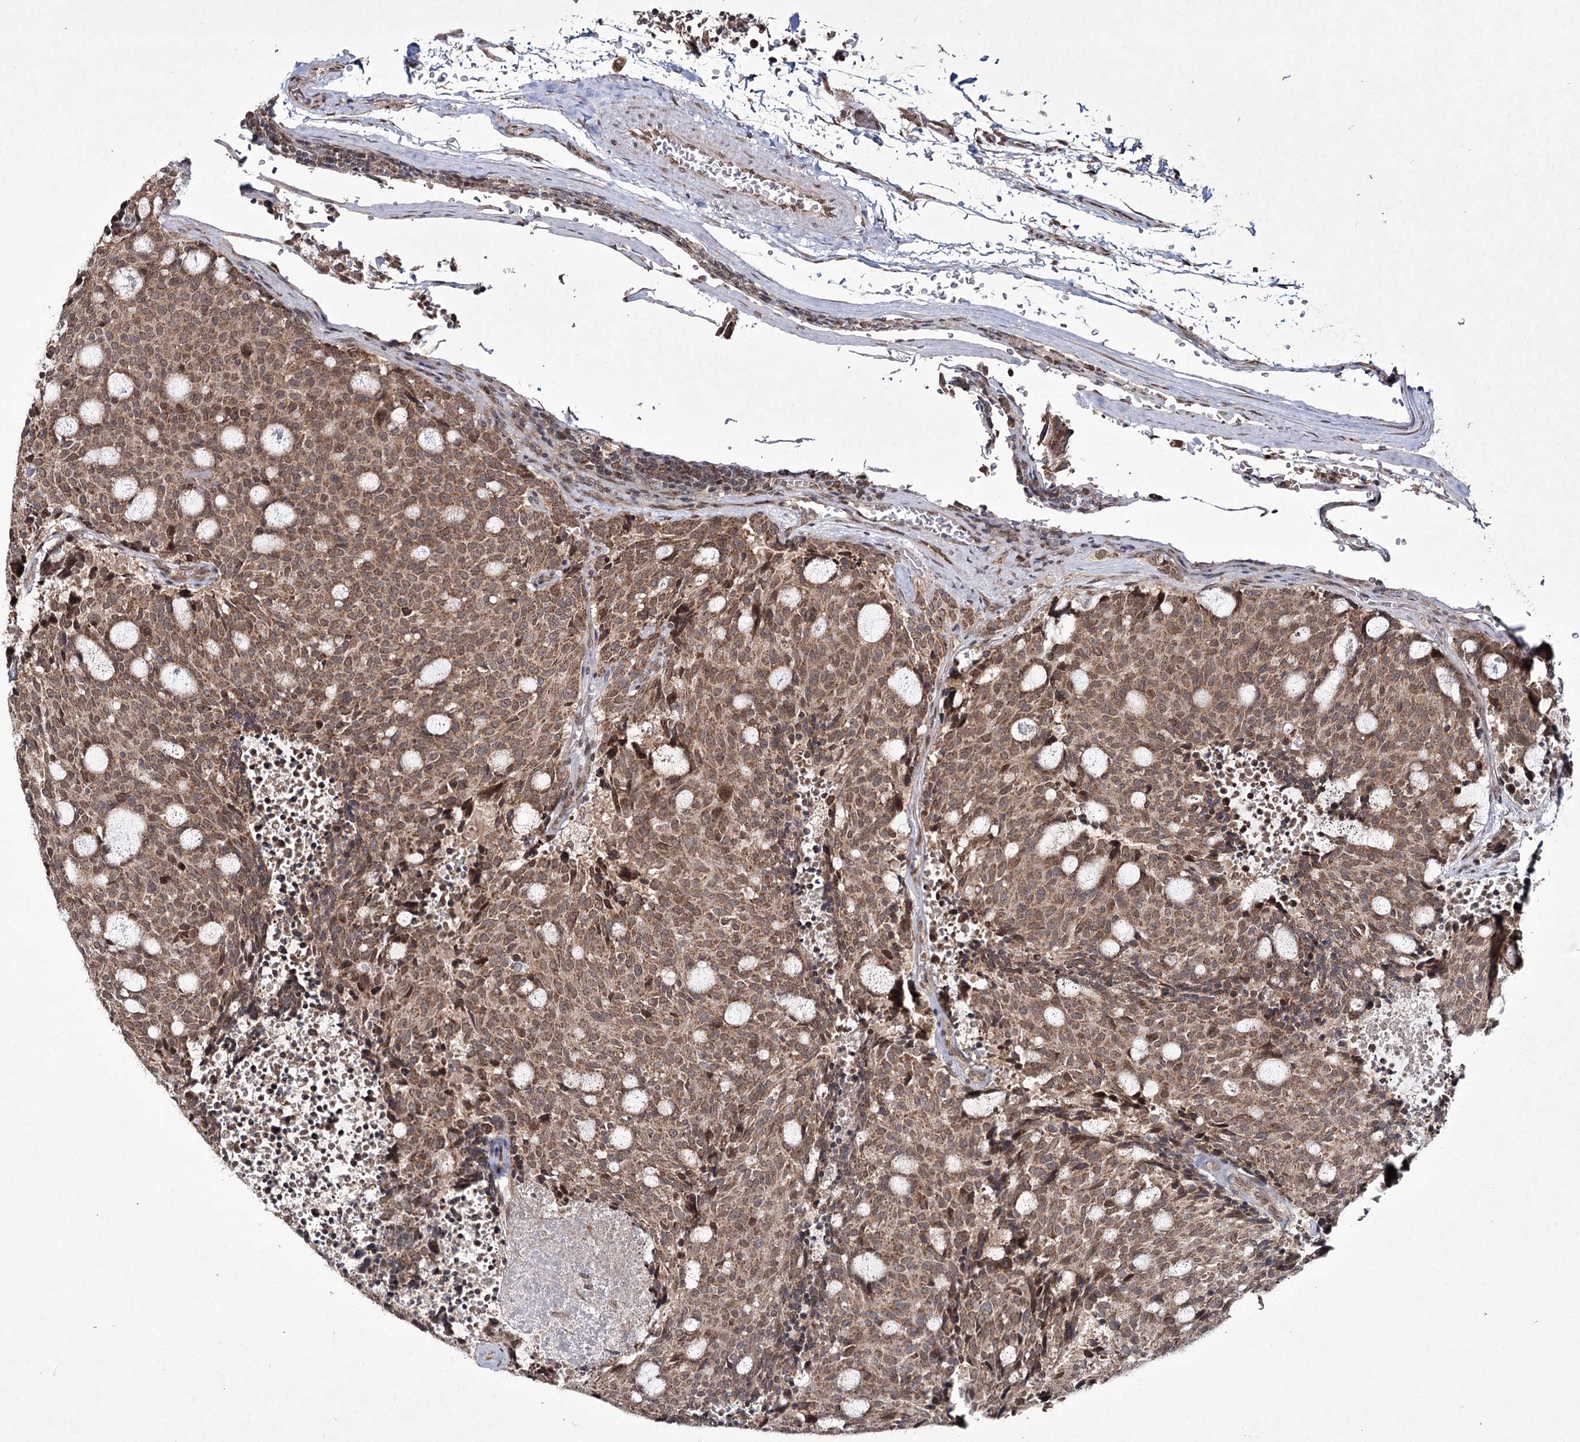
{"staining": {"intensity": "moderate", "quantity": ">75%", "location": "cytoplasmic/membranous,nuclear"}, "tissue": "carcinoid", "cell_type": "Tumor cells", "image_type": "cancer", "snomed": [{"axis": "morphology", "description": "Carcinoid, malignant, NOS"}, {"axis": "topography", "description": "Pancreas"}], "caption": "High-magnification brightfield microscopy of carcinoid (malignant) stained with DAB (brown) and counterstained with hematoxylin (blue). tumor cells exhibit moderate cytoplasmic/membranous and nuclear staining is appreciated in about>75% of cells. (DAB IHC with brightfield microscopy, high magnification).", "gene": "TRNT1", "patient": {"sex": "female", "age": 54}}